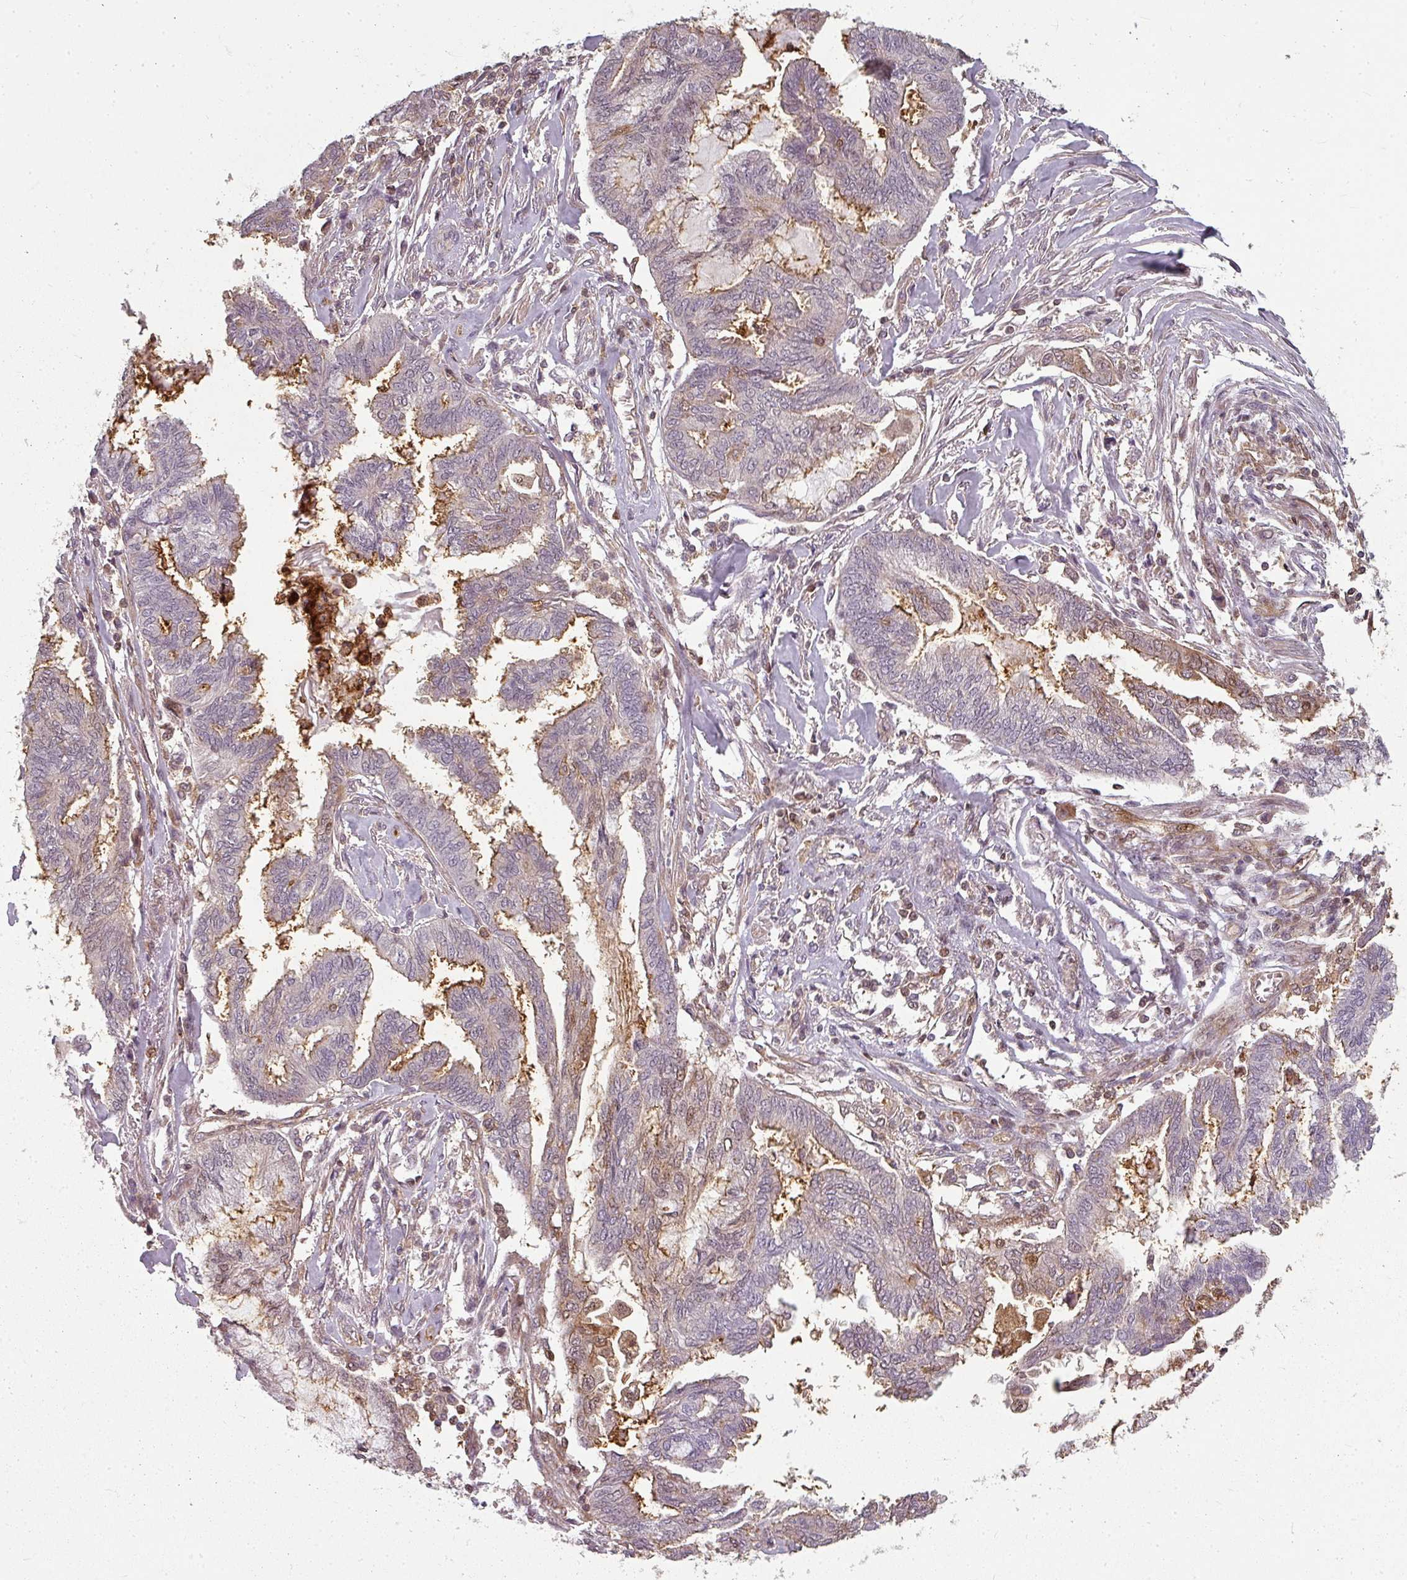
{"staining": {"intensity": "moderate", "quantity": "<25%", "location": "cytoplasmic/membranous"}, "tissue": "endometrial cancer", "cell_type": "Tumor cells", "image_type": "cancer", "snomed": [{"axis": "morphology", "description": "Adenocarcinoma, NOS"}, {"axis": "topography", "description": "Endometrium"}], "caption": "This histopathology image demonstrates immunohistochemistry (IHC) staining of human endometrial cancer (adenocarcinoma), with low moderate cytoplasmic/membranous expression in approximately <25% of tumor cells.", "gene": "CLIC1", "patient": {"sex": "female", "age": 86}}